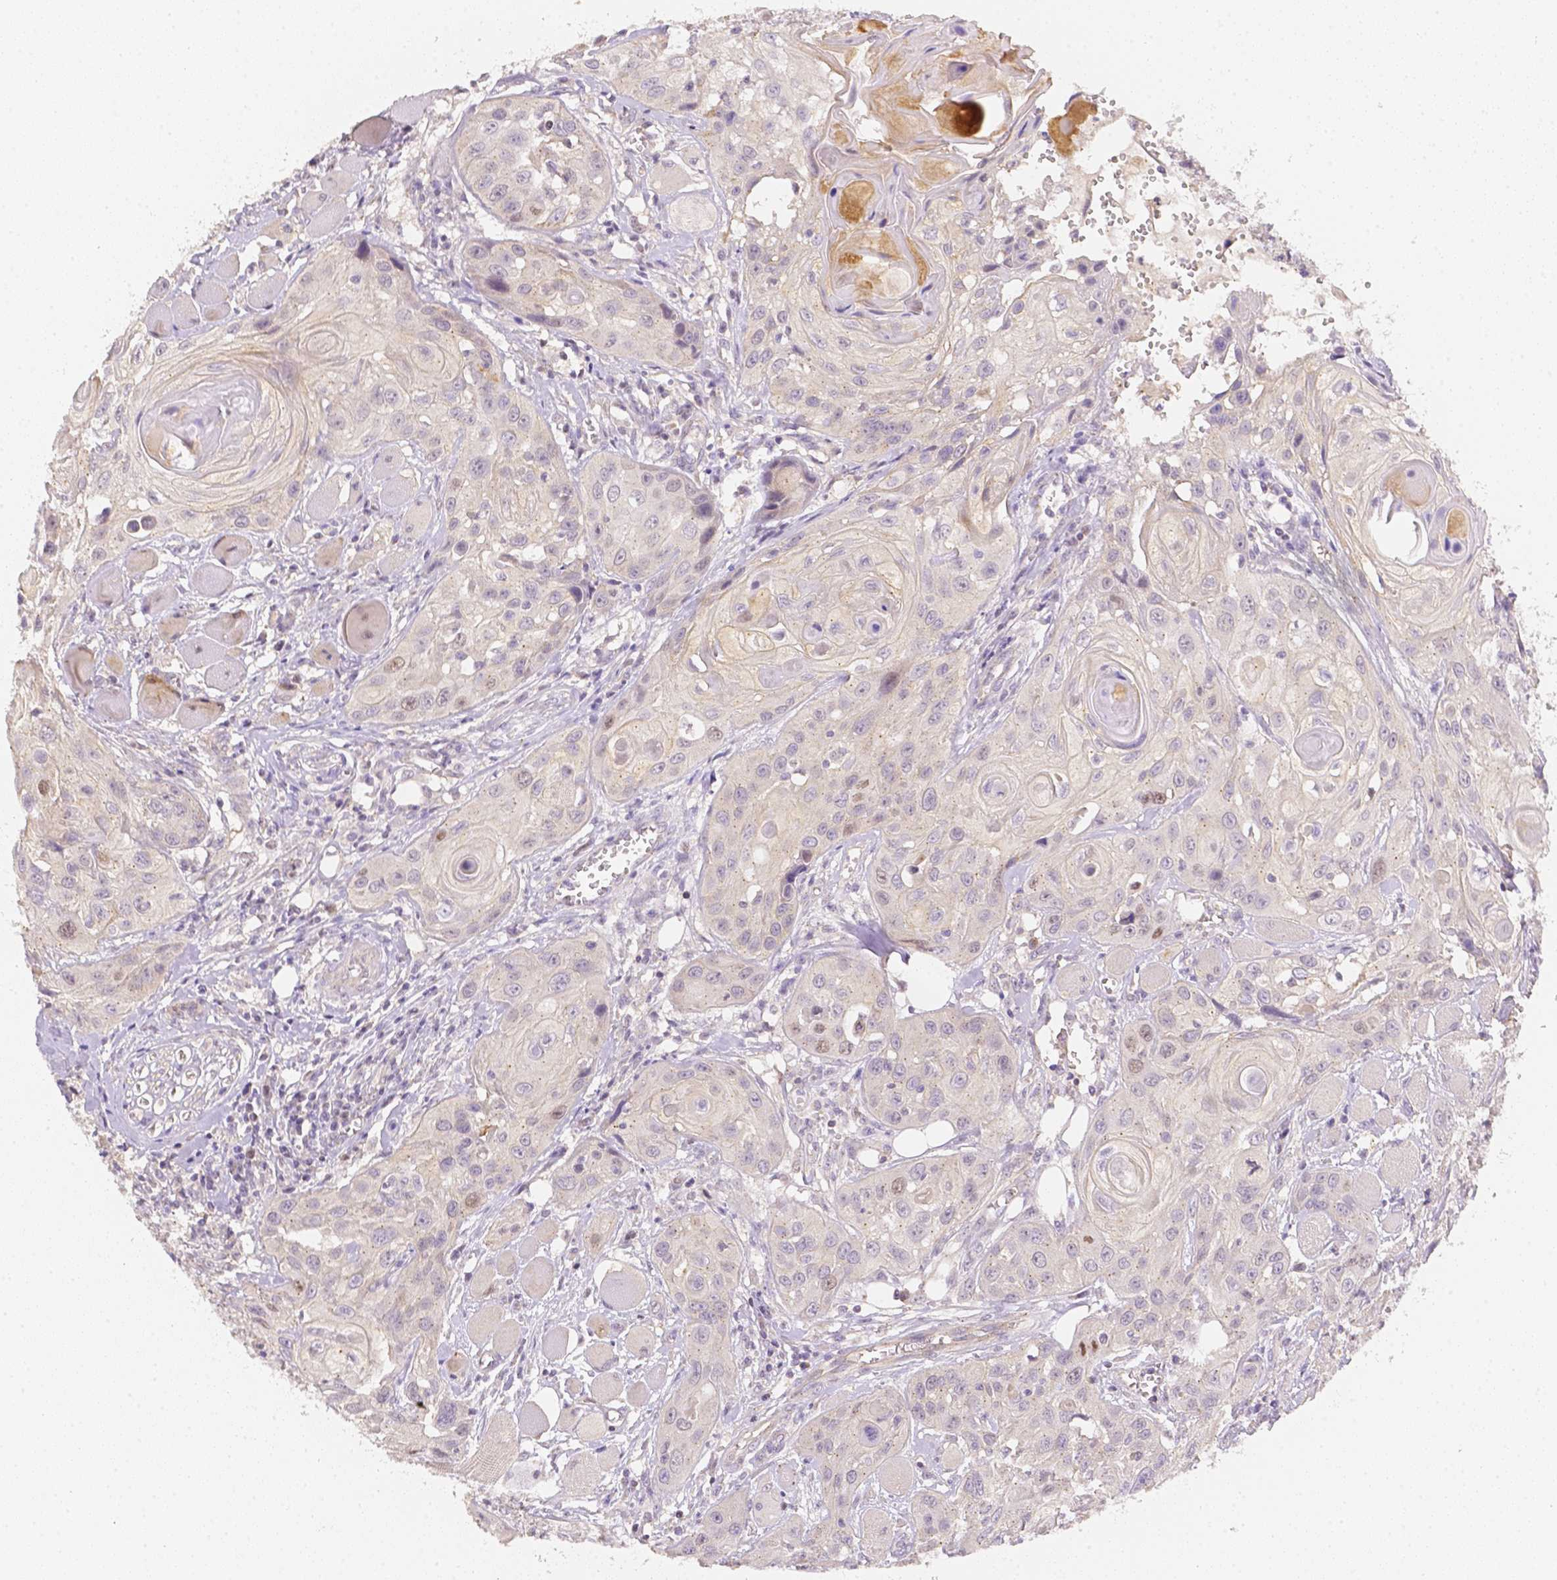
{"staining": {"intensity": "weak", "quantity": "<25%", "location": "nuclear"}, "tissue": "head and neck cancer", "cell_type": "Tumor cells", "image_type": "cancer", "snomed": [{"axis": "morphology", "description": "Squamous cell carcinoma, NOS"}, {"axis": "topography", "description": "Oral tissue"}, {"axis": "topography", "description": "Head-Neck"}], "caption": "This is a histopathology image of IHC staining of head and neck cancer, which shows no staining in tumor cells.", "gene": "C10orf67", "patient": {"sex": "male", "age": 58}}